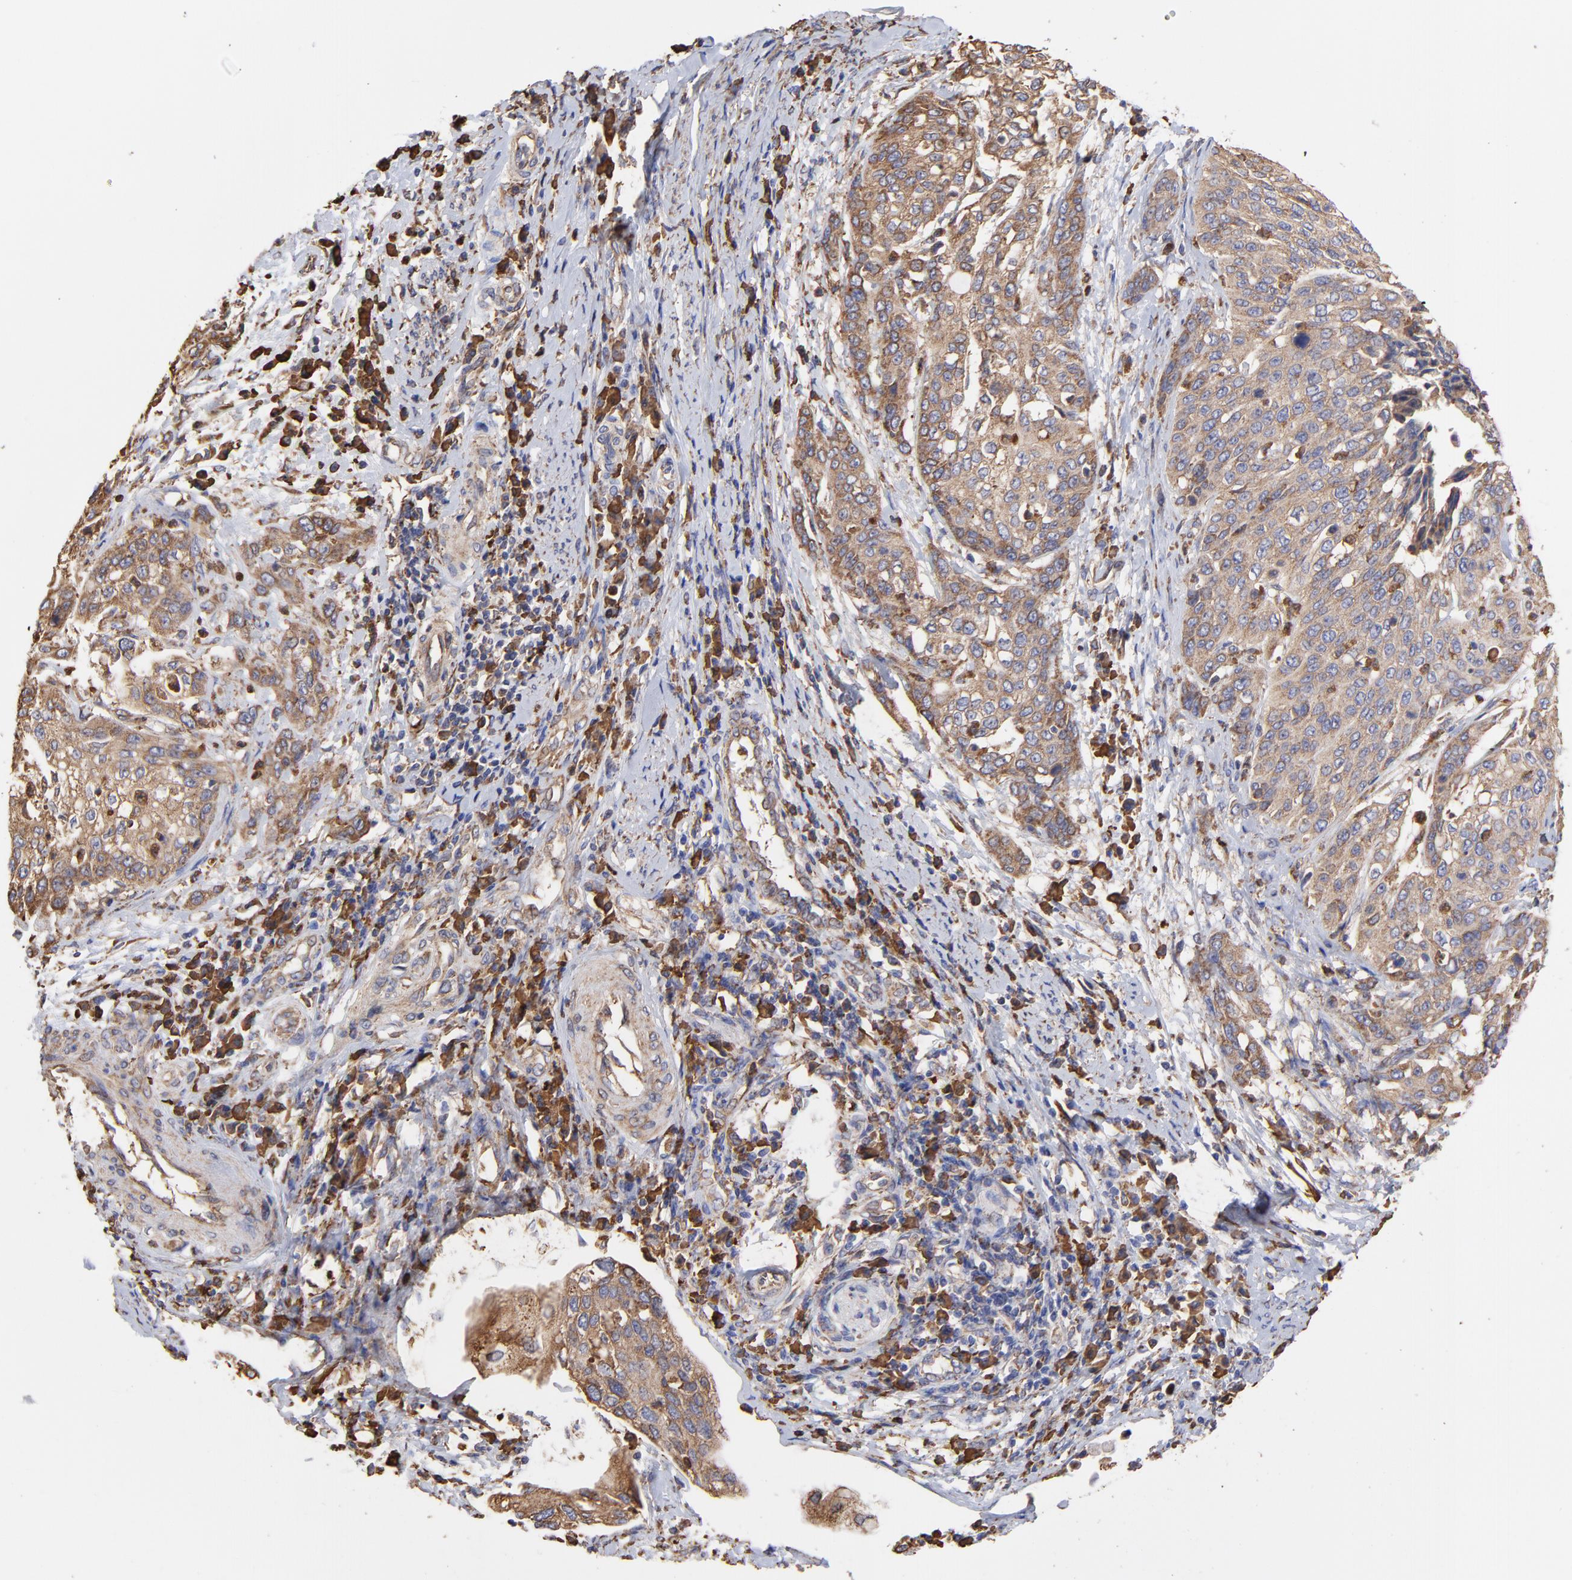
{"staining": {"intensity": "moderate", "quantity": ">75%", "location": "cytoplasmic/membranous"}, "tissue": "cervical cancer", "cell_type": "Tumor cells", "image_type": "cancer", "snomed": [{"axis": "morphology", "description": "Squamous cell carcinoma, NOS"}, {"axis": "topography", "description": "Cervix"}], "caption": "Squamous cell carcinoma (cervical) stained with immunohistochemistry exhibits moderate cytoplasmic/membranous expression in about >75% of tumor cells. The staining was performed using DAB (3,3'-diaminobenzidine) to visualize the protein expression in brown, while the nuclei were stained in blue with hematoxylin (Magnification: 20x).", "gene": "PFKM", "patient": {"sex": "female", "age": 41}}